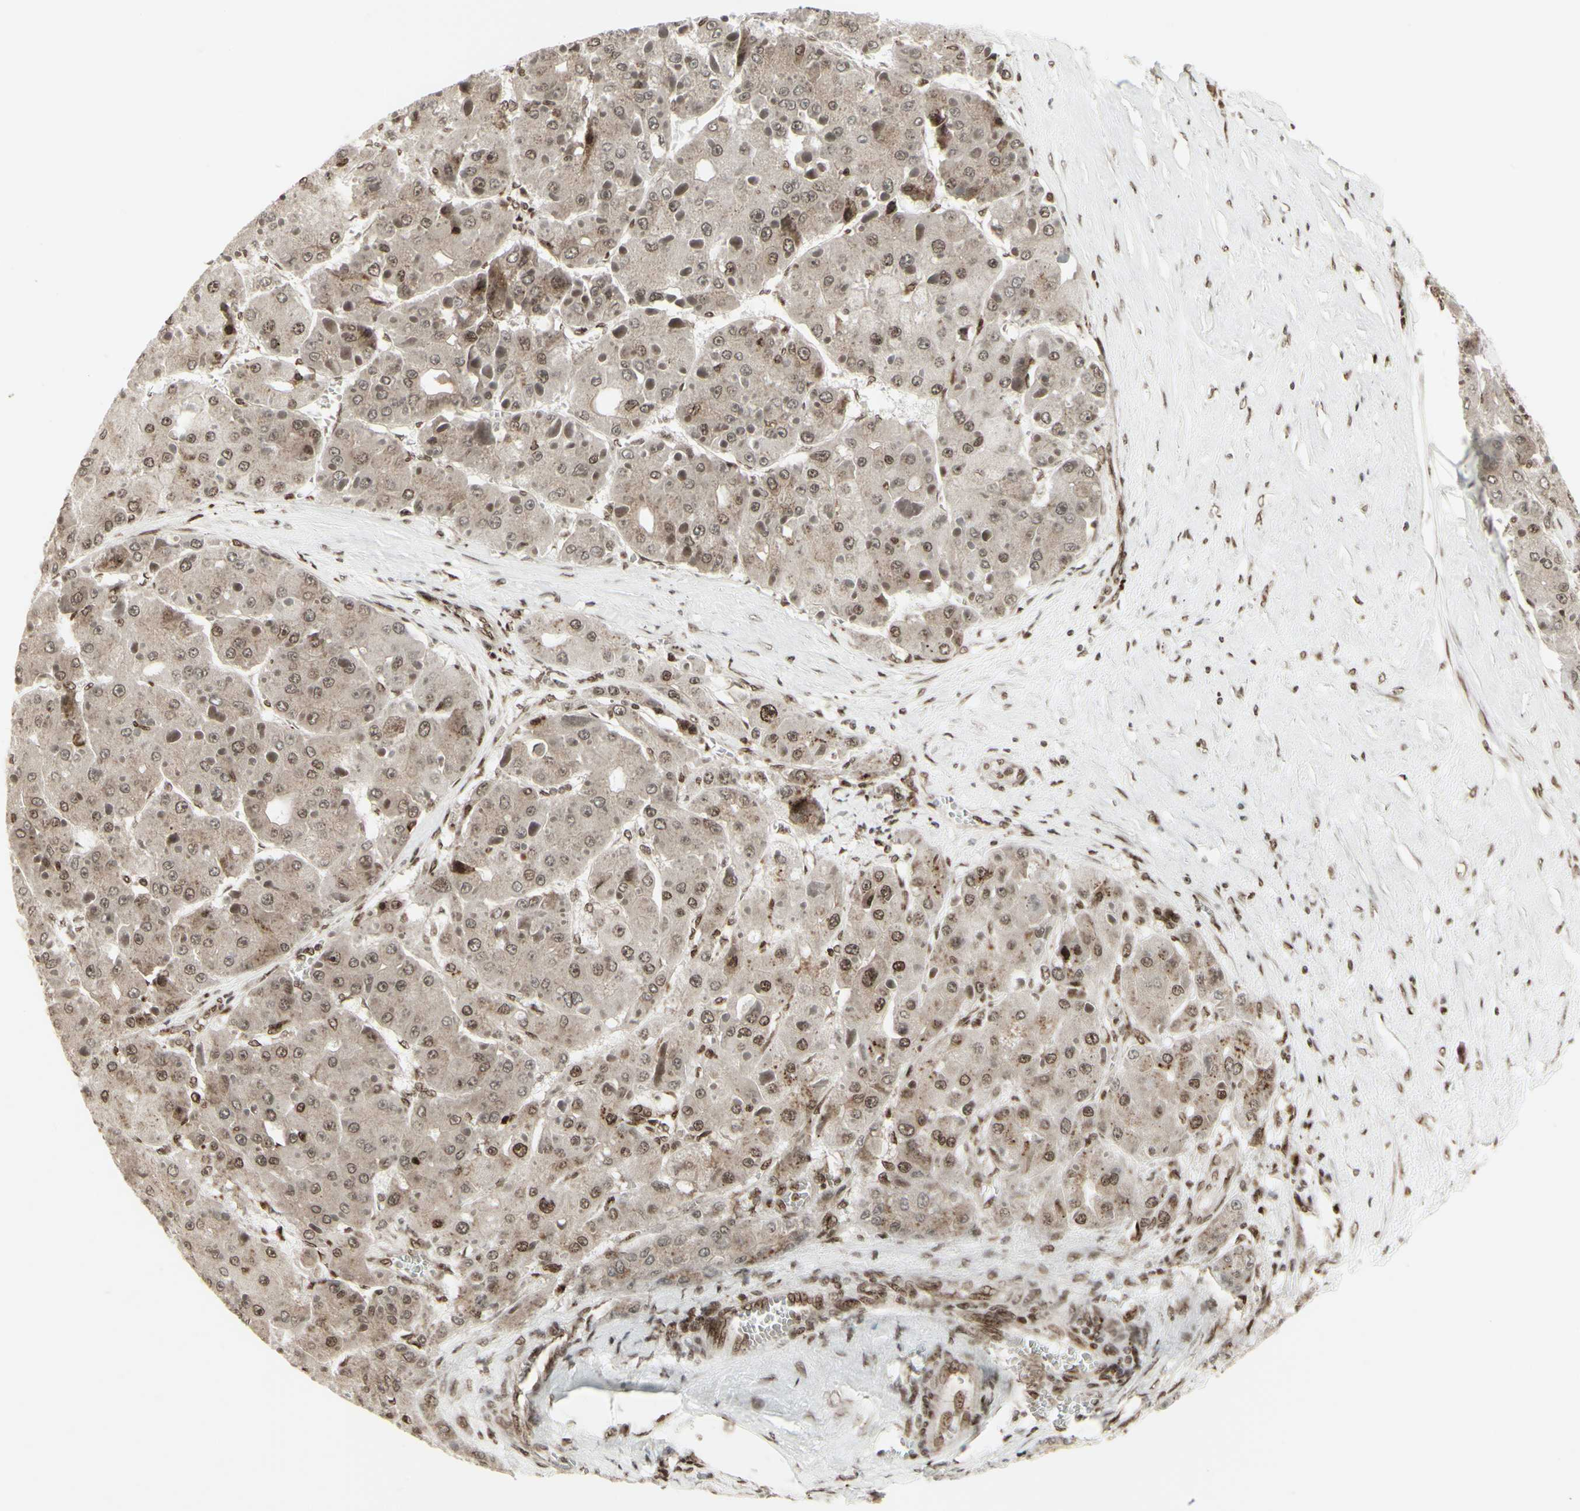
{"staining": {"intensity": "moderate", "quantity": ">75%", "location": "cytoplasmic/membranous,nuclear"}, "tissue": "liver cancer", "cell_type": "Tumor cells", "image_type": "cancer", "snomed": [{"axis": "morphology", "description": "Carcinoma, Hepatocellular, NOS"}, {"axis": "topography", "description": "Liver"}], "caption": "Immunohistochemical staining of human liver cancer (hepatocellular carcinoma) reveals medium levels of moderate cytoplasmic/membranous and nuclear protein expression in approximately >75% of tumor cells. The protein of interest is shown in brown color, while the nuclei are stained blue.", "gene": "CBX1", "patient": {"sex": "female", "age": 73}}